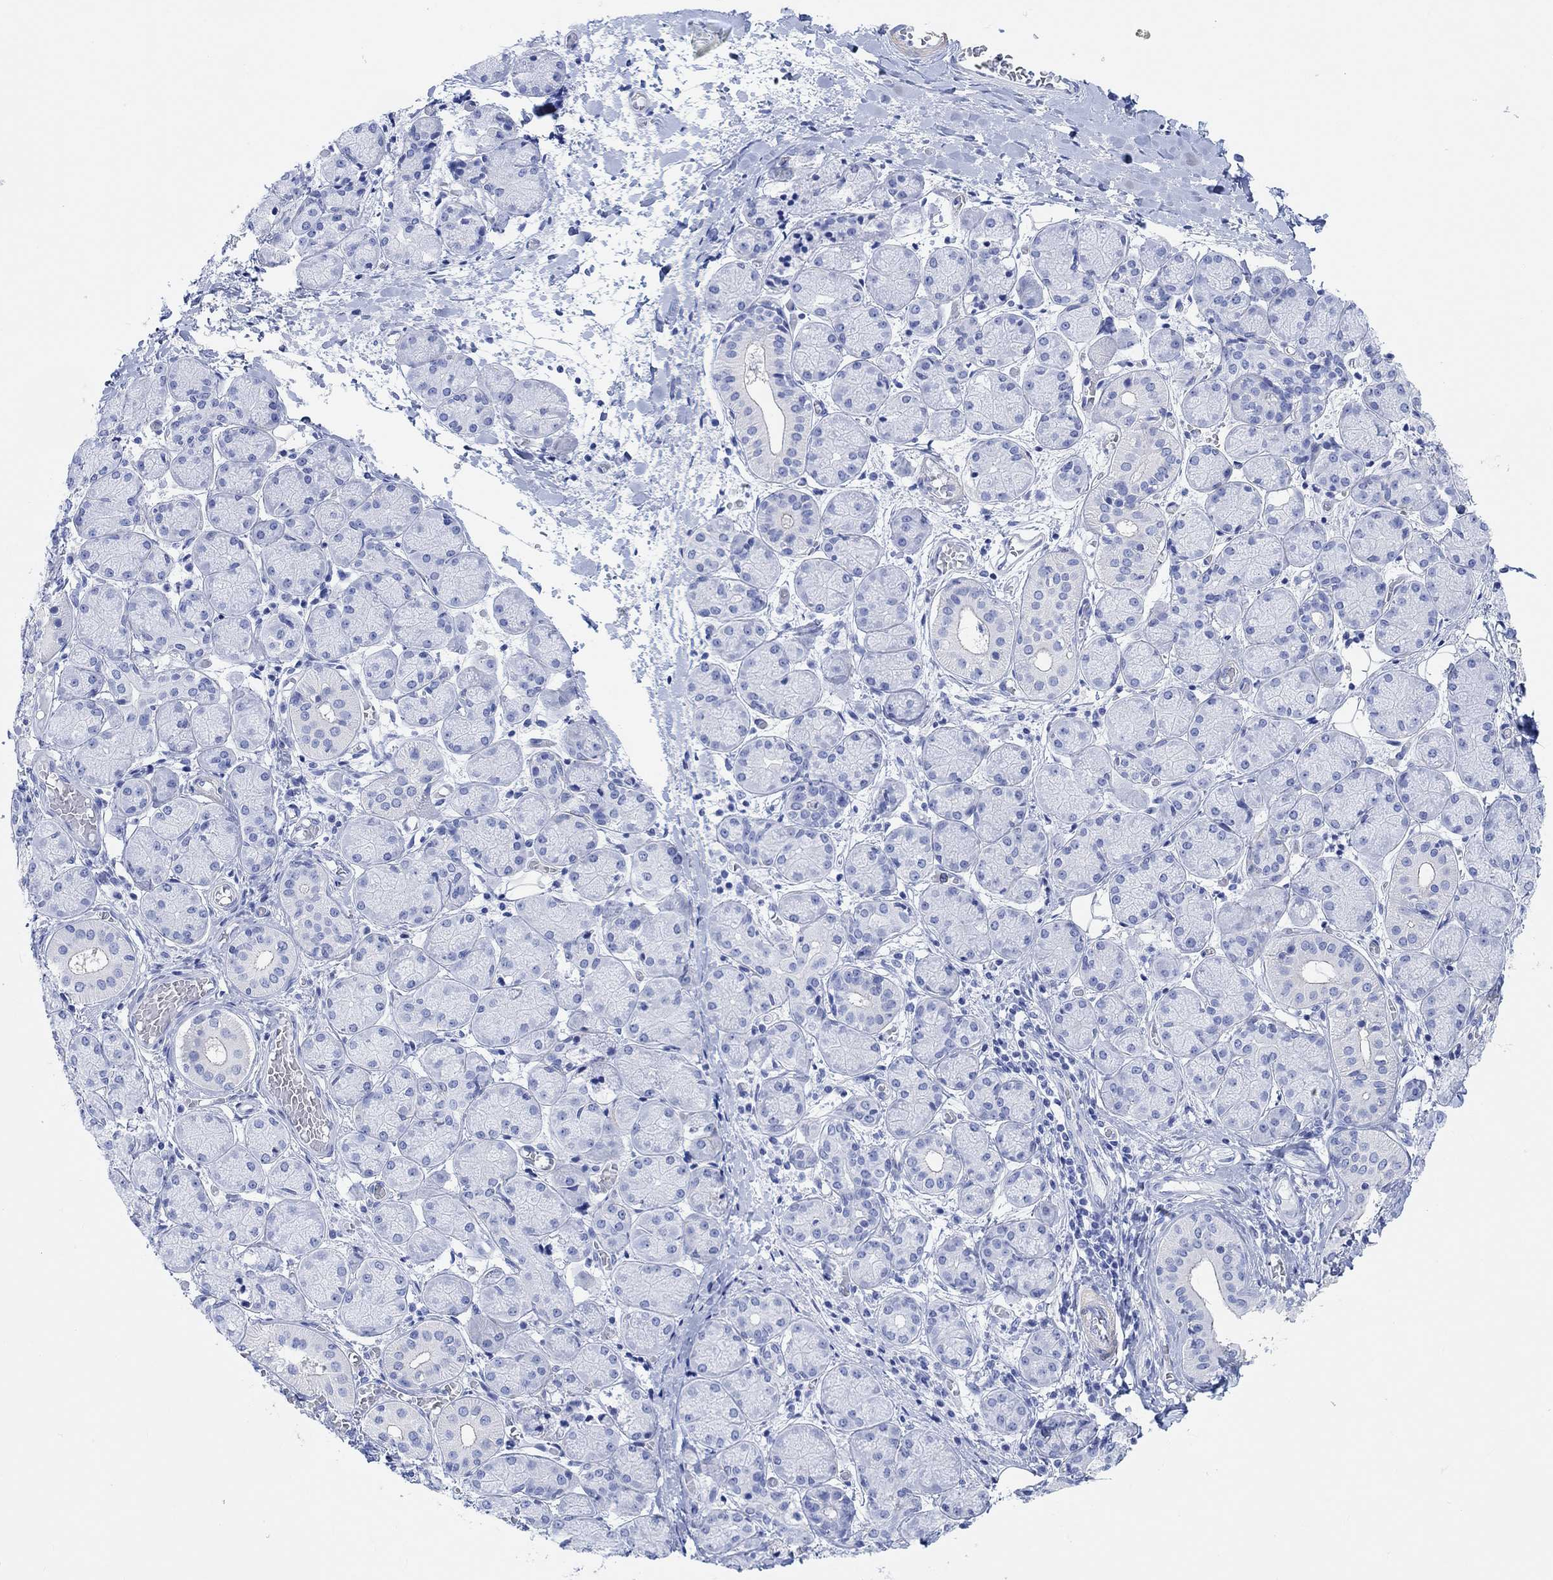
{"staining": {"intensity": "negative", "quantity": "none", "location": "none"}, "tissue": "salivary gland", "cell_type": "Glandular cells", "image_type": "normal", "snomed": [{"axis": "morphology", "description": "Normal tissue, NOS"}, {"axis": "topography", "description": "Salivary gland"}, {"axis": "topography", "description": "Peripheral nerve tissue"}], "caption": "The histopathology image displays no staining of glandular cells in unremarkable salivary gland. The staining is performed using DAB brown chromogen with nuclei counter-stained in using hematoxylin.", "gene": "ANKRD33", "patient": {"sex": "female", "age": 24}}